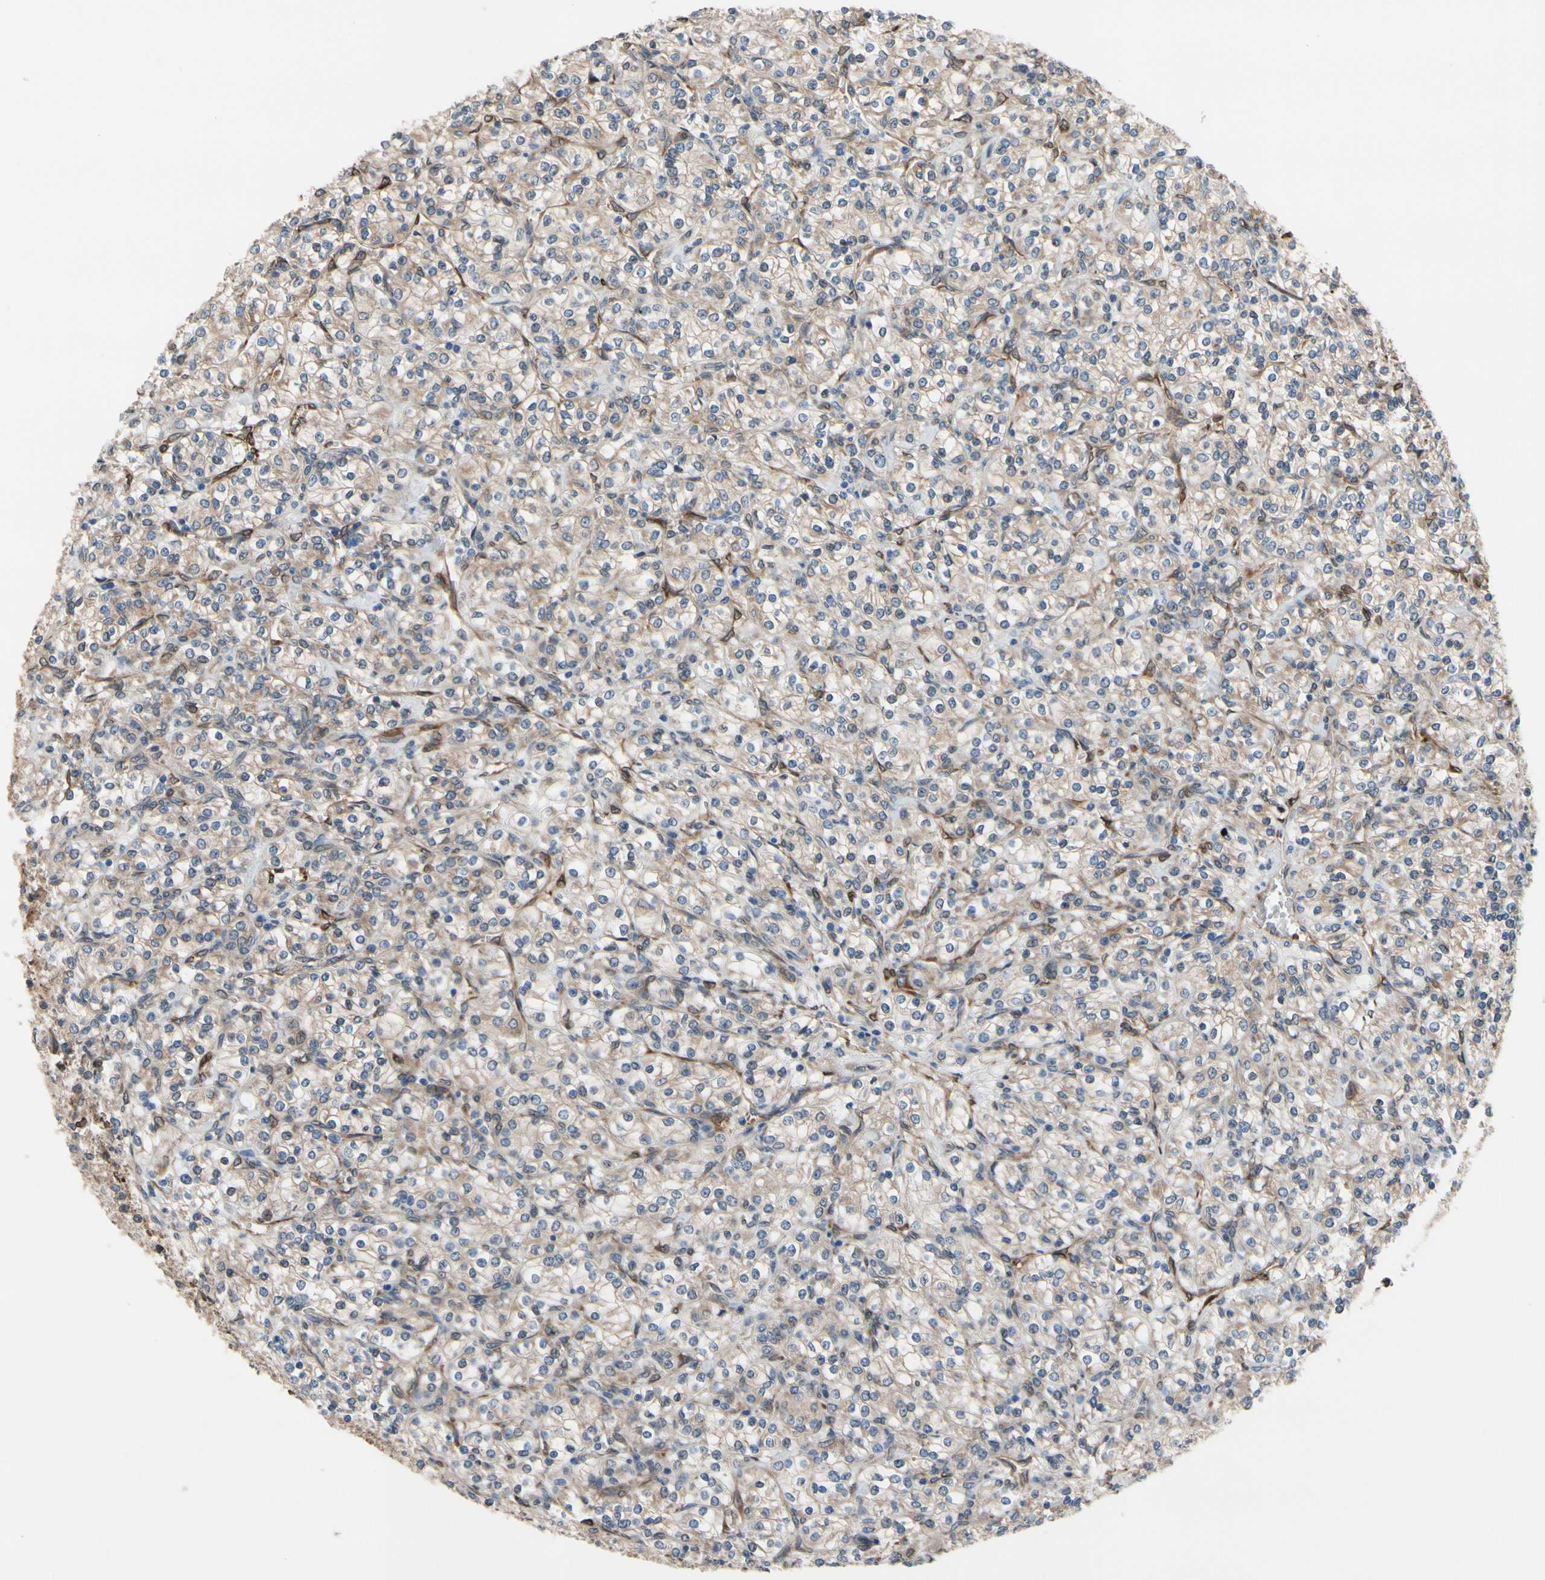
{"staining": {"intensity": "weak", "quantity": "25%-75%", "location": "cytoplasmic/membranous"}, "tissue": "renal cancer", "cell_type": "Tumor cells", "image_type": "cancer", "snomed": [{"axis": "morphology", "description": "Adenocarcinoma, NOS"}, {"axis": "topography", "description": "Kidney"}], "caption": "Renal adenocarcinoma stained with a protein marker reveals weak staining in tumor cells.", "gene": "PRXL2A", "patient": {"sex": "male", "age": 77}}